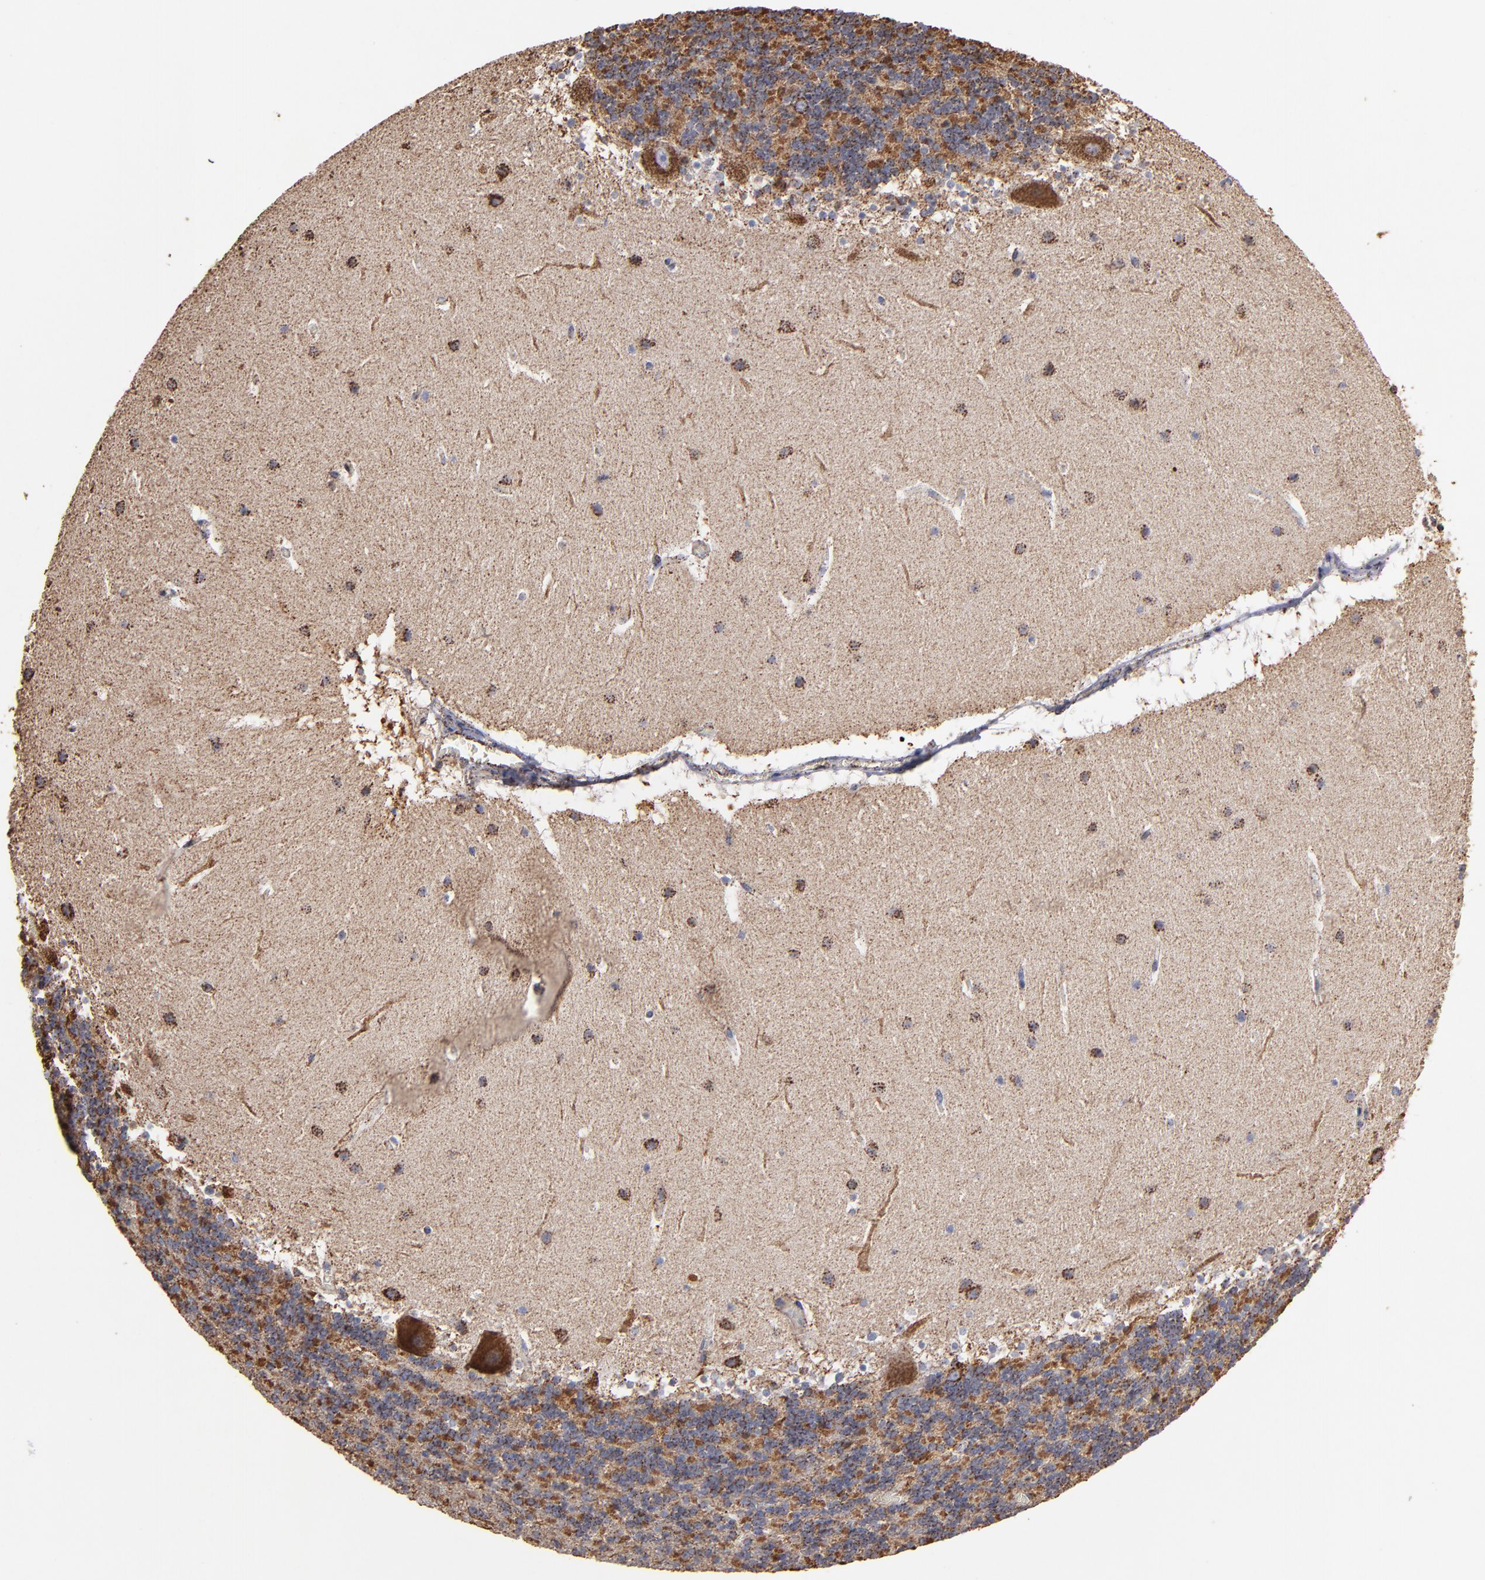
{"staining": {"intensity": "strong", "quantity": ">75%", "location": "cytoplasmic/membranous"}, "tissue": "cerebellum", "cell_type": "Cells in granular layer", "image_type": "normal", "snomed": [{"axis": "morphology", "description": "Normal tissue, NOS"}, {"axis": "topography", "description": "Cerebellum"}], "caption": "High-magnification brightfield microscopy of benign cerebellum stained with DAB (3,3'-diaminobenzidine) (brown) and counterstained with hematoxylin (blue). cells in granular layer exhibit strong cytoplasmic/membranous staining is appreciated in about>75% of cells. Ihc stains the protein in brown and the nuclei are stained blue.", "gene": "SOD2", "patient": {"sex": "male", "age": 45}}